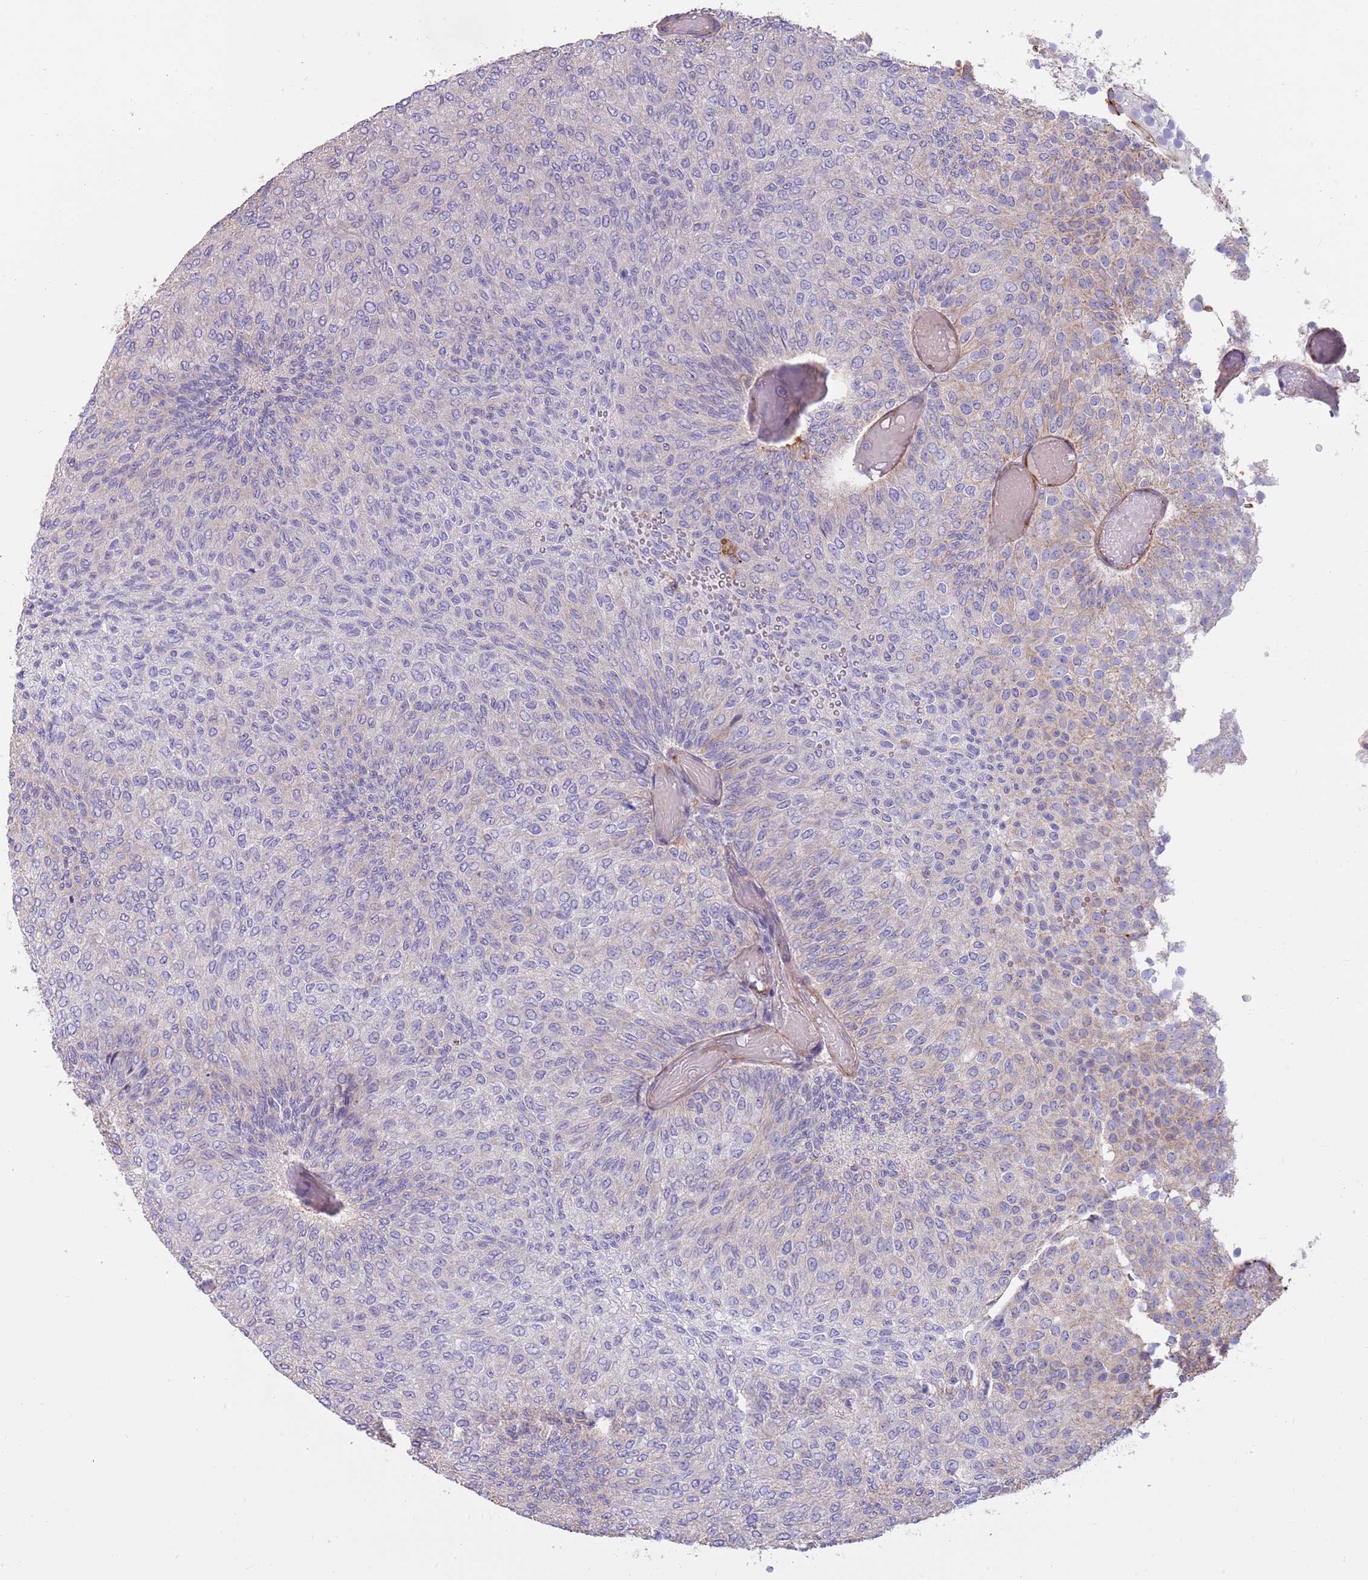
{"staining": {"intensity": "negative", "quantity": "none", "location": "none"}, "tissue": "urothelial cancer", "cell_type": "Tumor cells", "image_type": "cancer", "snomed": [{"axis": "morphology", "description": "Urothelial carcinoma, Low grade"}, {"axis": "topography", "description": "Urinary bladder"}], "caption": "Urothelial cancer was stained to show a protein in brown. There is no significant expression in tumor cells.", "gene": "MOGAT1", "patient": {"sex": "male", "age": 78}}